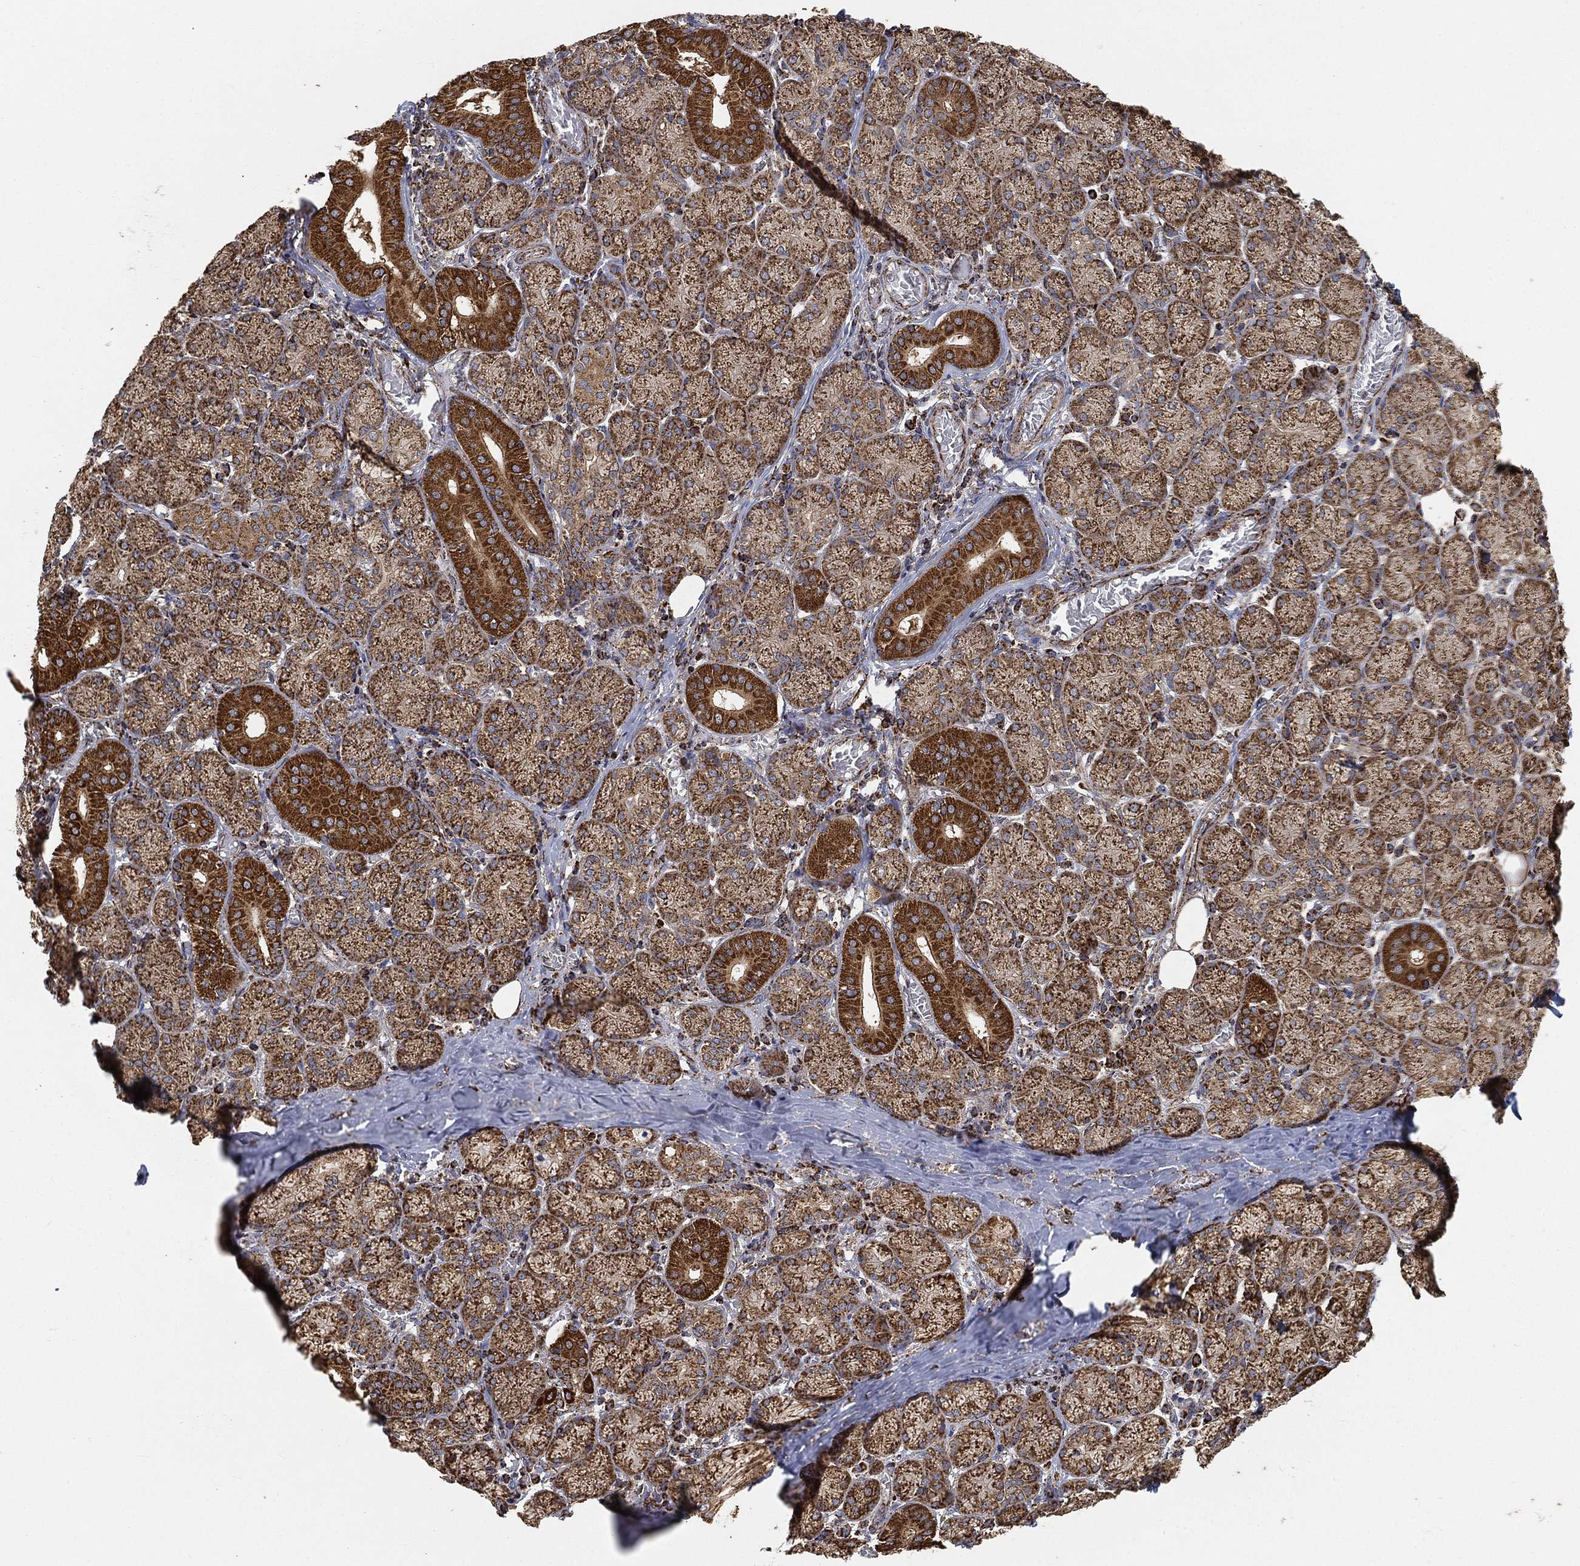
{"staining": {"intensity": "strong", "quantity": ">75%", "location": "cytoplasmic/membranous"}, "tissue": "salivary gland", "cell_type": "Glandular cells", "image_type": "normal", "snomed": [{"axis": "morphology", "description": "Normal tissue, NOS"}, {"axis": "topography", "description": "Salivary gland"}, {"axis": "topography", "description": "Peripheral nerve tissue"}], "caption": "Immunohistochemistry (IHC) staining of normal salivary gland, which demonstrates high levels of strong cytoplasmic/membranous staining in about >75% of glandular cells indicating strong cytoplasmic/membranous protein positivity. The staining was performed using DAB (brown) for protein detection and nuclei were counterstained in hematoxylin (blue).", "gene": "SLC38A7", "patient": {"sex": "female", "age": 24}}